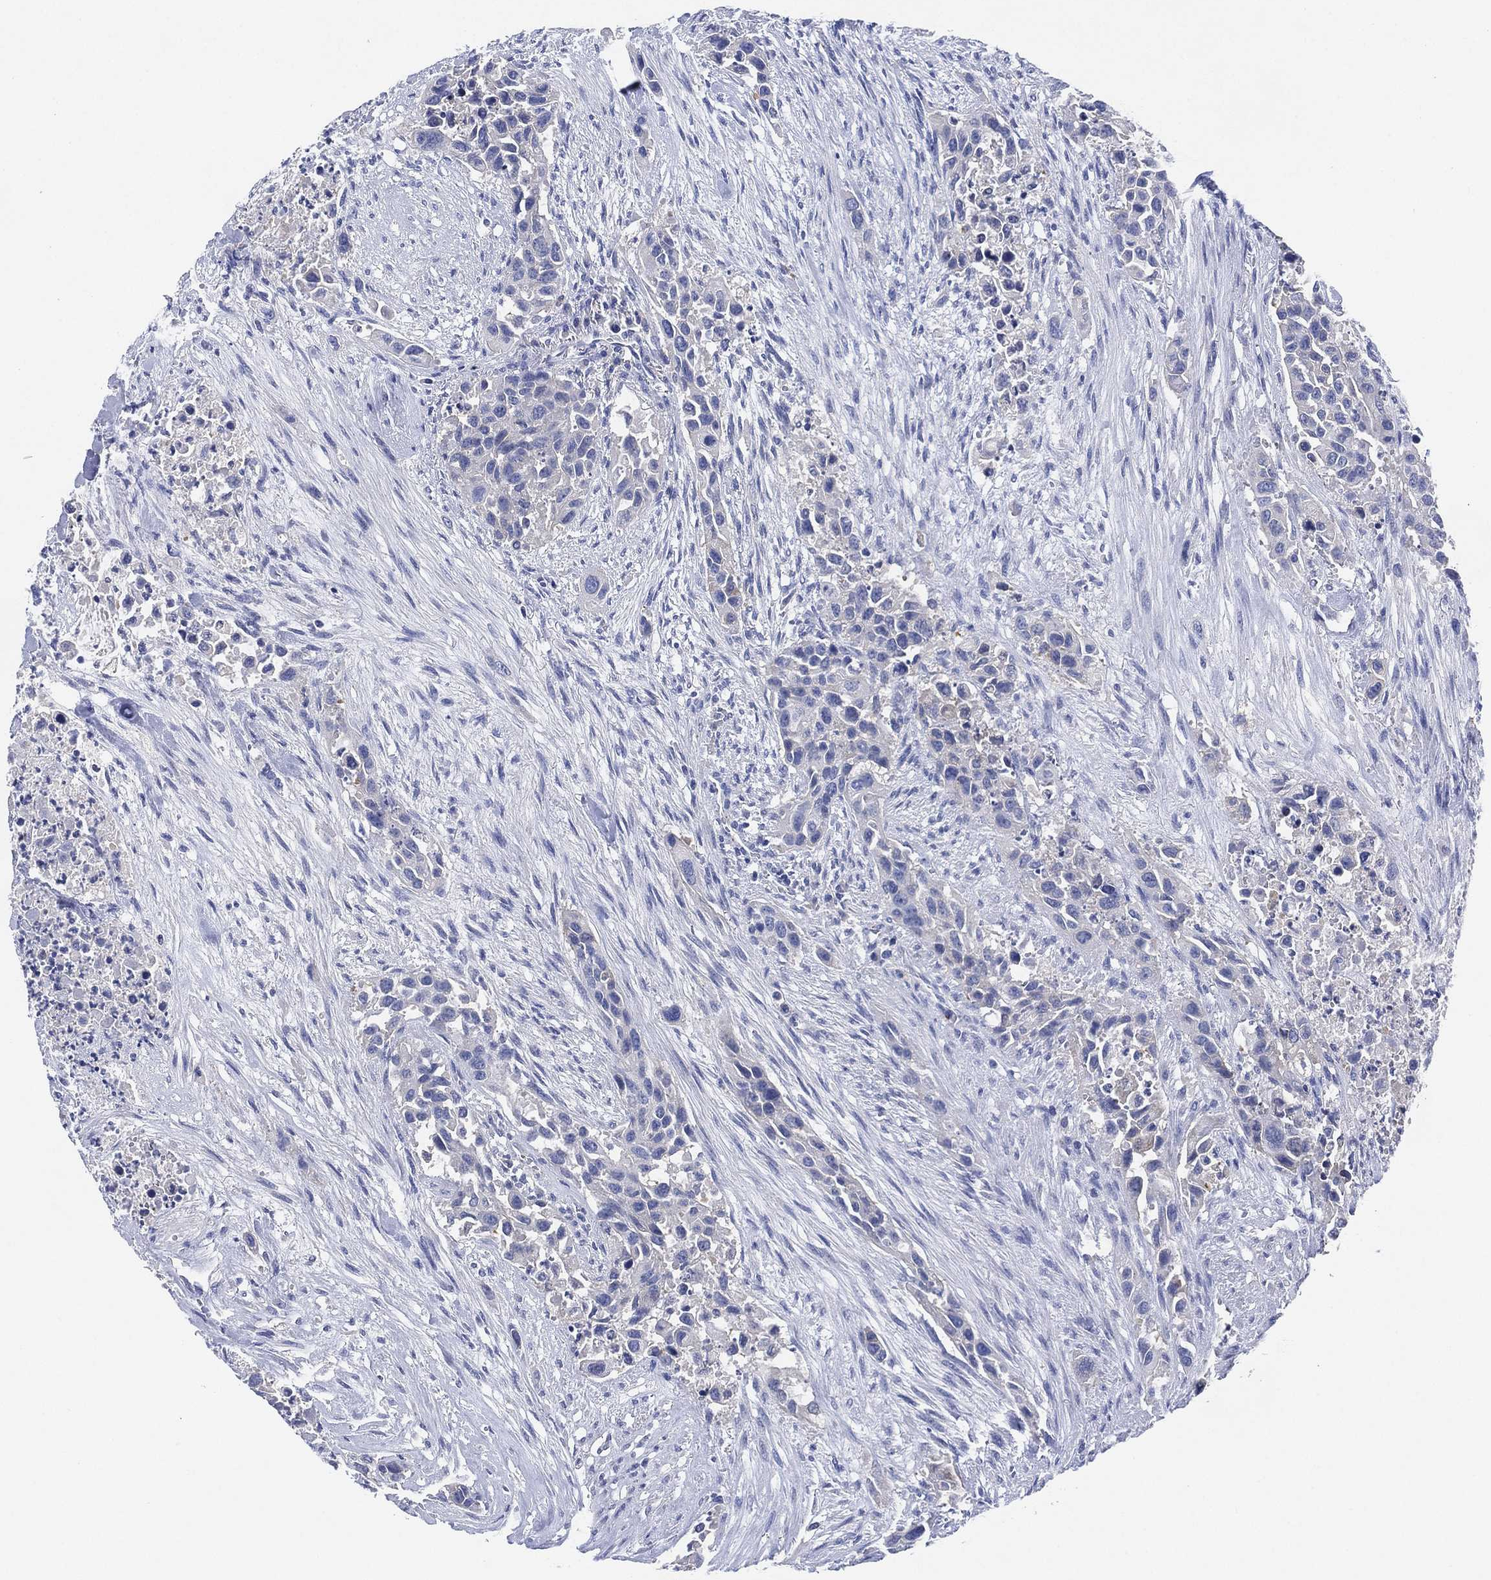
{"staining": {"intensity": "negative", "quantity": "none", "location": "none"}, "tissue": "urothelial cancer", "cell_type": "Tumor cells", "image_type": "cancer", "snomed": [{"axis": "morphology", "description": "Urothelial carcinoma, High grade"}, {"axis": "topography", "description": "Urinary bladder"}], "caption": "Urothelial carcinoma (high-grade) was stained to show a protein in brown. There is no significant expression in tumor cells.", "gene": "CHRNA3", "patient": {"sex": "female", "age": 73}}